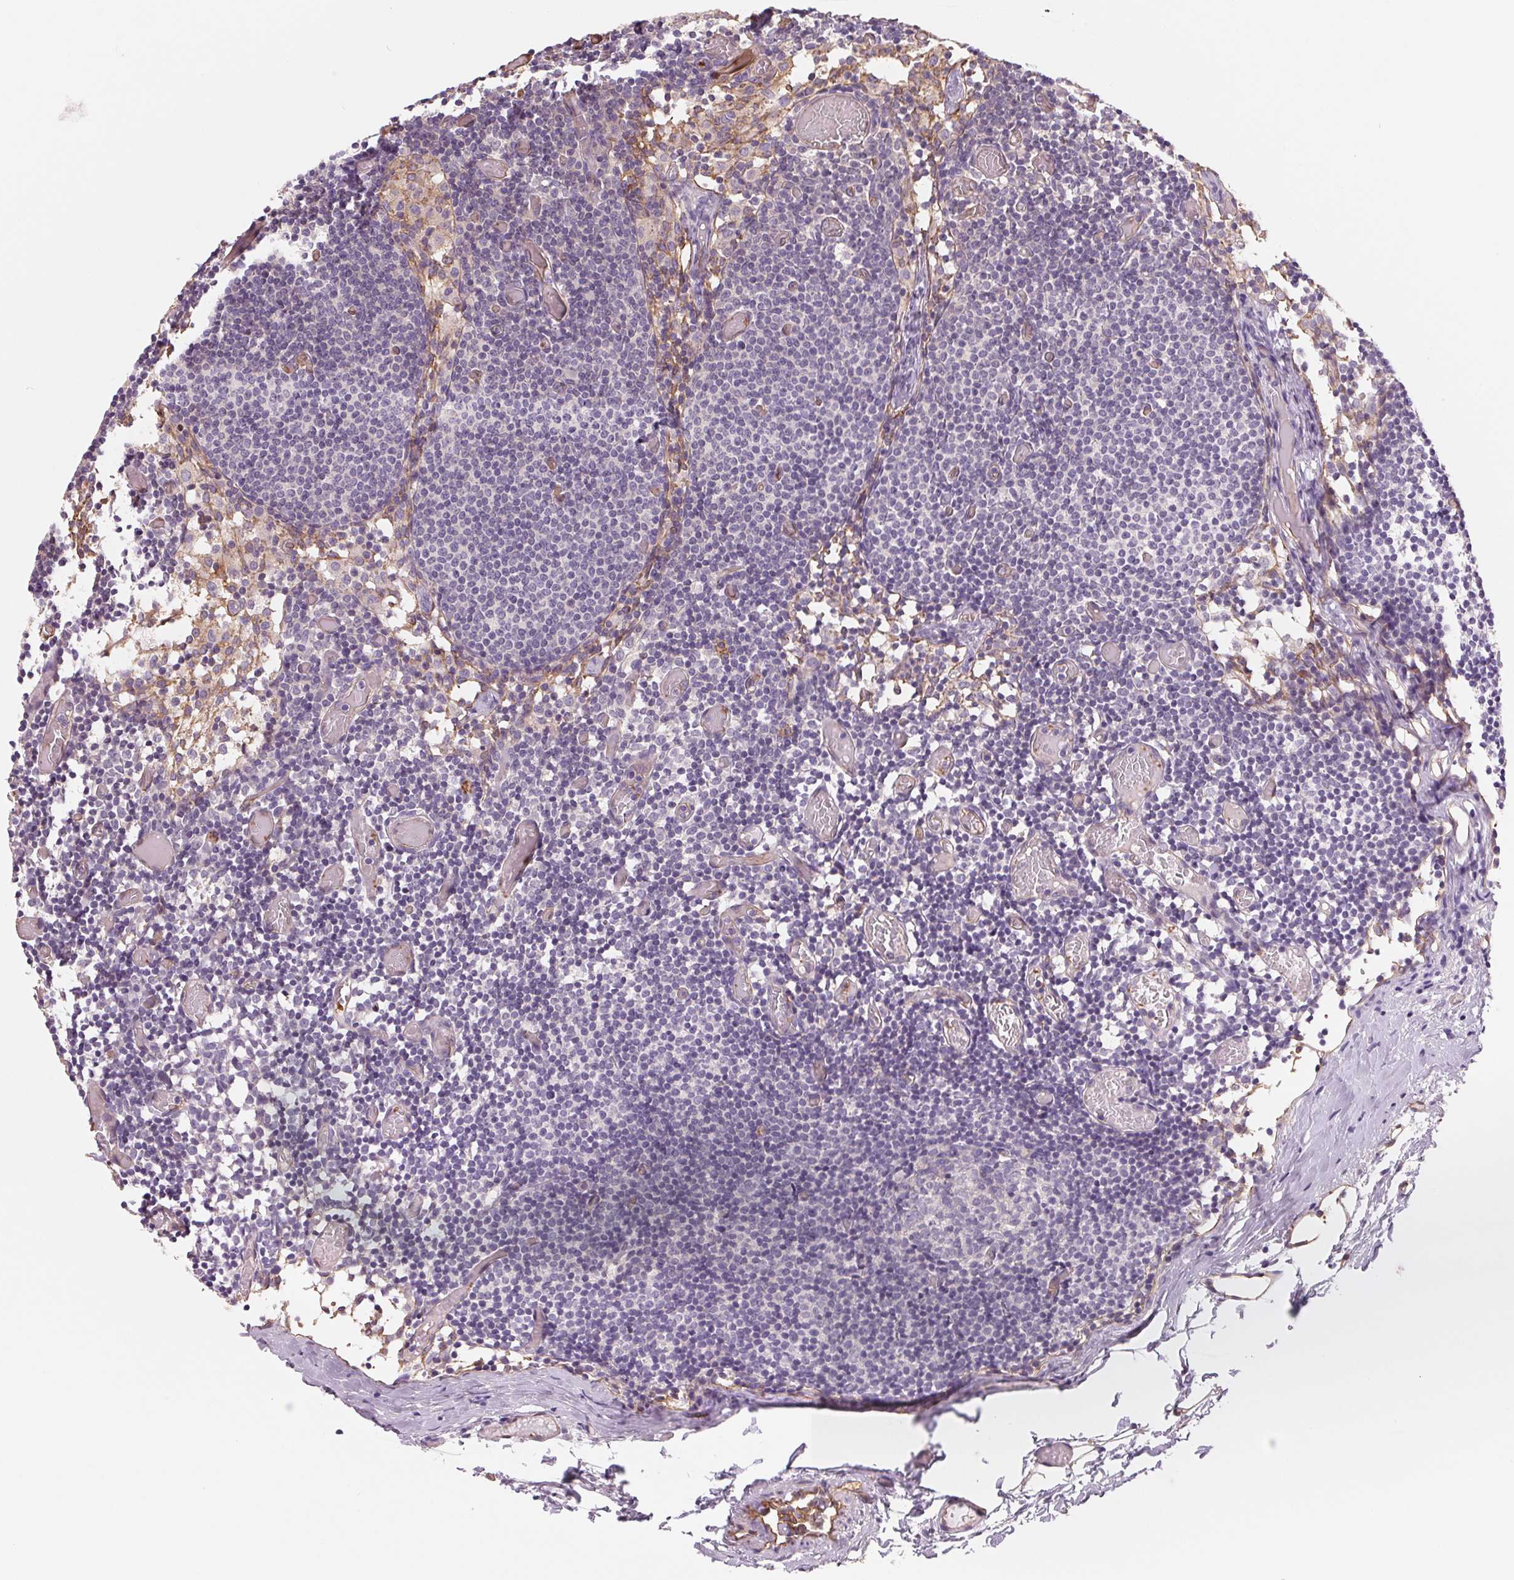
{"staining": {"intensity": "negative", "quantity": "none", "location": "none"}, "tissue": "lymph node", "cell_type": "Germinal center cells", "image_type": "normal", "snomed": [{"axis": "morphology", "description": "Normal tissue, NOS"}, {"axis": "topography", "description": "Lymph node"}], "caption": "Histopathology image shows no significant protein staining in germinal center cells of normal lymph node.", "gene": "ANKRD13B", "patient": {"sex": "female", "age": 41}}